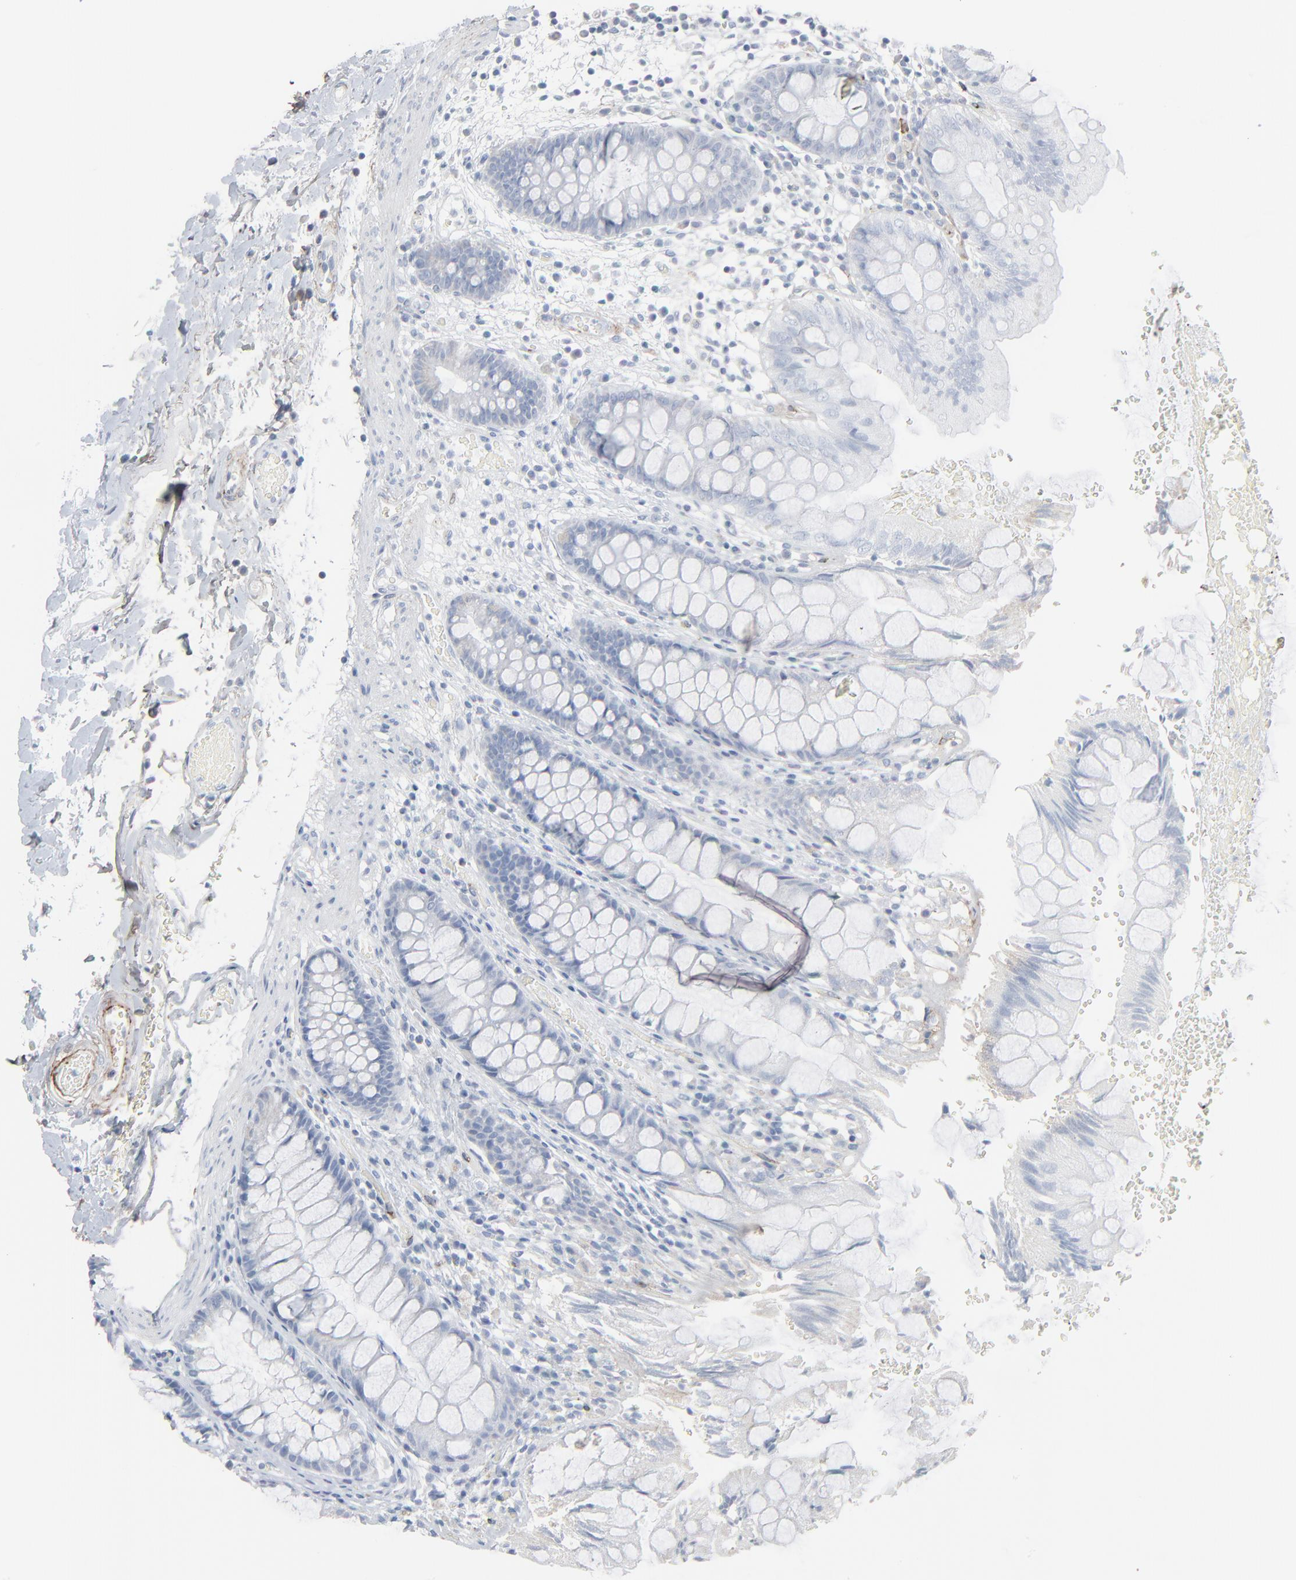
{"staining": {"intensity": "negative", "quantity": "none", "location": "none"}, "tissue": "colon", "cell_type": "Endothelial cells", "image_type": "normal", "snomed": [{"axis": "morphology", "description": "Normal tissue, NOS"}, {"axis": "topography", "description": "Smooth muscle"}, {"axis": "topography", "description": "Colon"}], "caption": "IHC histopathology image of unremarkable colon: human colon stained with DAB (3,3'-diaminobenzidine) demonstrates no significant protein positivity in endothelial cells. (DAB immunohistochemistry (IHC) with hematoxylin counter stain).", "gene": "BGN", "patient": {"sex": "male", "age": 67}}